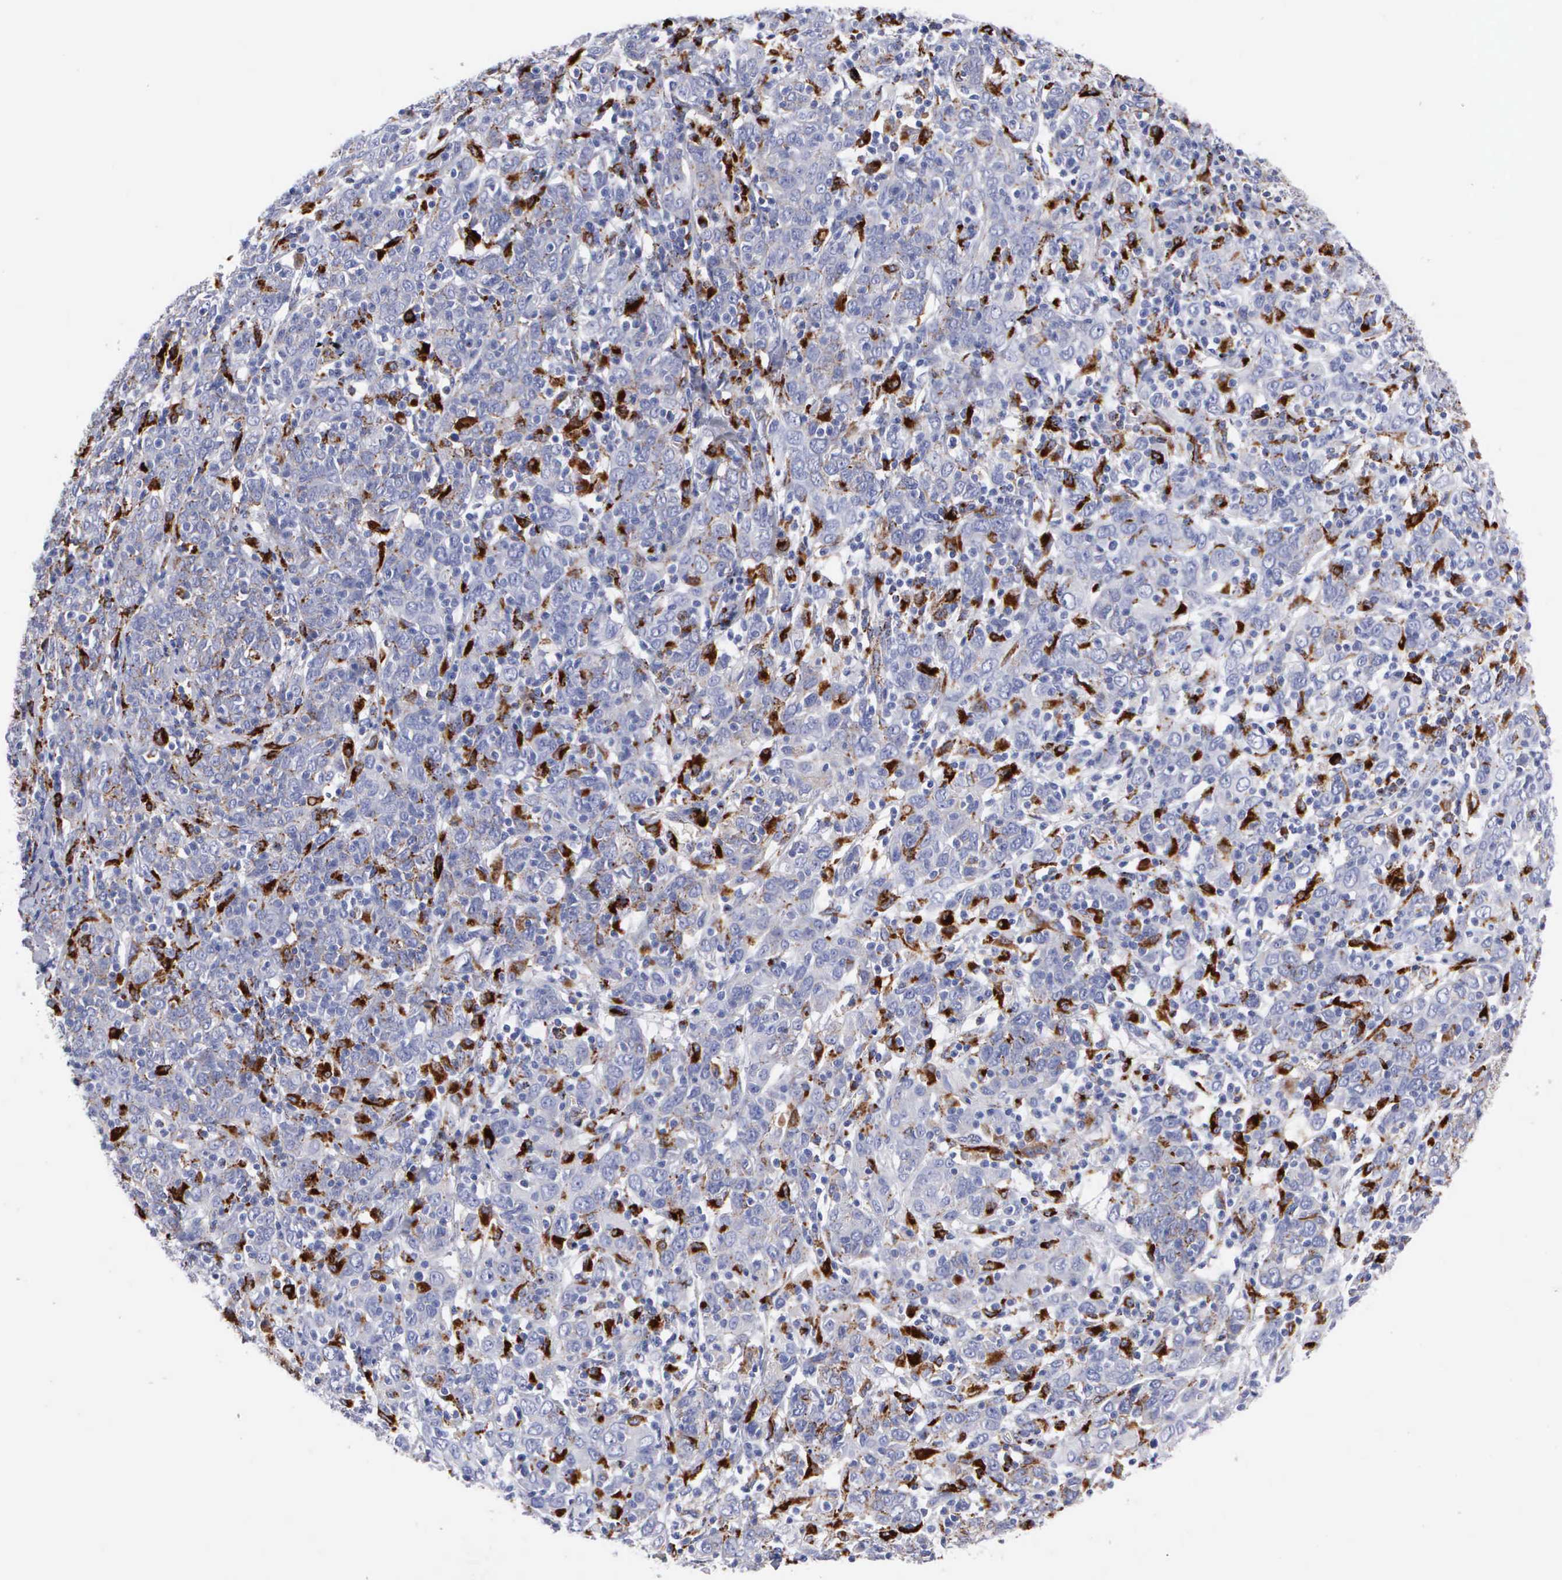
{"staining": {"intensity": "moderate", "quantity": "<25%", "location": "cytoplasmic/membranous"}, "tissue": "cervical cancer", "cell_type": "Tumor cells", "image_type": "cancer", "snomed": [{"axis": "morphology", "description": "Normal tissue, NOS"}, {"axis": "morphology", "description": "Squamous cell carcinoma, NOS"}, {"axis": "topography", "description": "Cervix"}], "caption": "A low amount of moderate cytoplasmic/membranous staining is present in approximately <25% of tumor cells in cervical cancer (squamous cell carcinoma) tissue. (Stains: DAB (3,3'-diaminobenzidine) in brown, nuclei in blue, Microscopy: brightfield microscopy at high magnification).", "gene": "CTSH", "patient": {"sex": "female", "age": 67}}